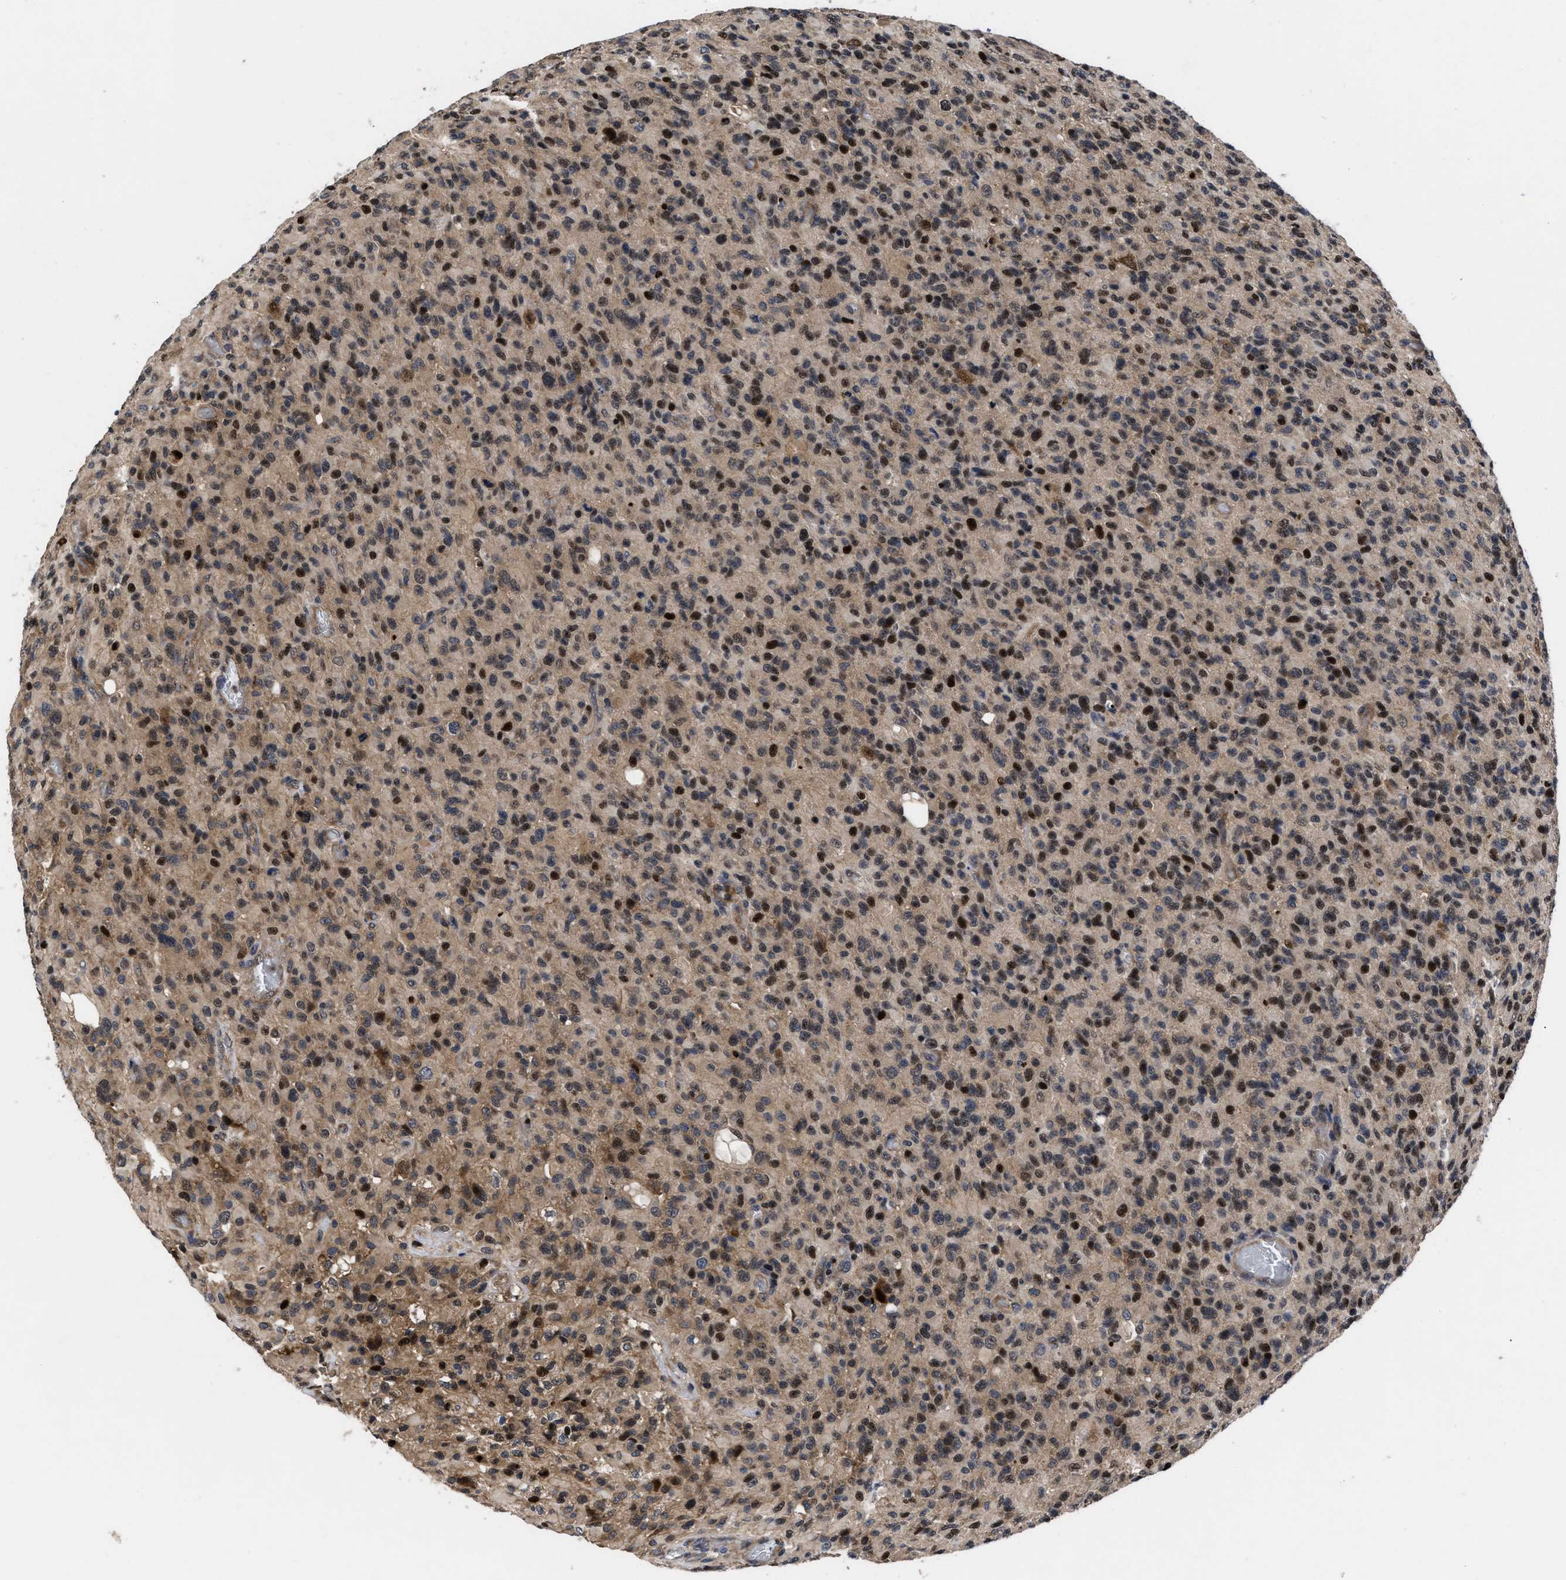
{"staining": {"intensity": "strong", "quantity": "25%-75%", "location": "nuclear"}, "tissue": "glioma", "cell_type": "Tumor cells", "image_type": "cancer", "snomed": [{"axis": "morphology", "description": "Glioma, malignant, High grade"}, {"axis": "topography", "description": "Brain"}], "caption": "Immunohistochemical staining of glioma demonstrates high levels of strong nuclear protein expression in approximately 25%-75% of tumor cells. The staining was performed using DAB (3,3'-diaminobenzidine), with brown indicating positive protein expression. Nuclei are stained blue with hematoxylin.", "gene": "FAM200A", "patient": {"sex": "male", "age": 71}}